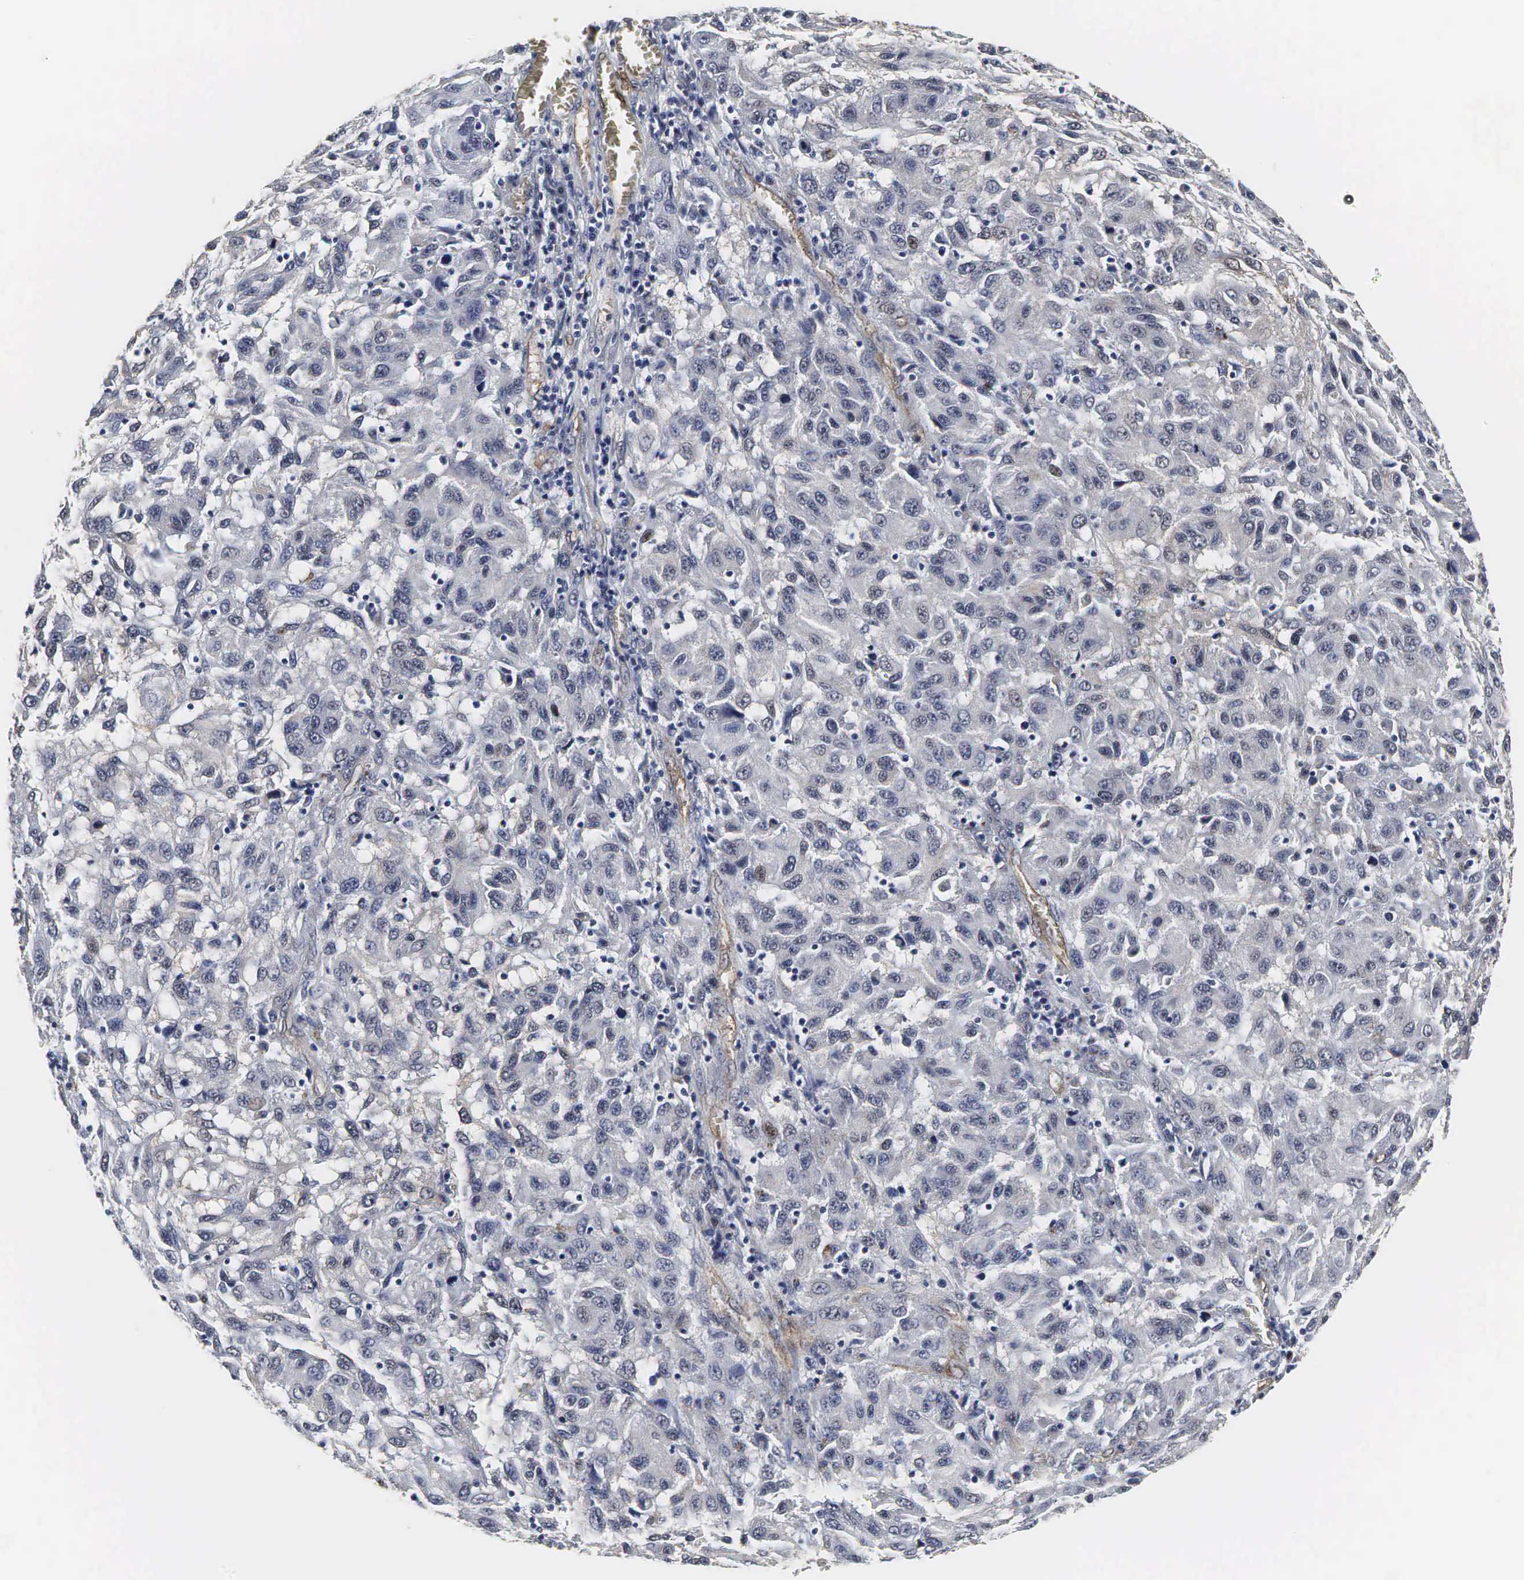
{"staining": {"intensity": "weak", "quantity": "<25%", "location": "cytoplasmic/membranous,nuclear"}, "tissue": "melanoma", "cell_type": "Tumor cells", "image_type": "cancer", "snomed": [{"axis": "morphology", "description": "Malignant melanoma, NOS"}, {"axis": "topography", "description": "Skin"}], "caption": "IHC of malignant melanoma demonstrates no expression in tumor cells.", "gene": "SPIN1", "patient": {"sex": "female", "age": 77}}